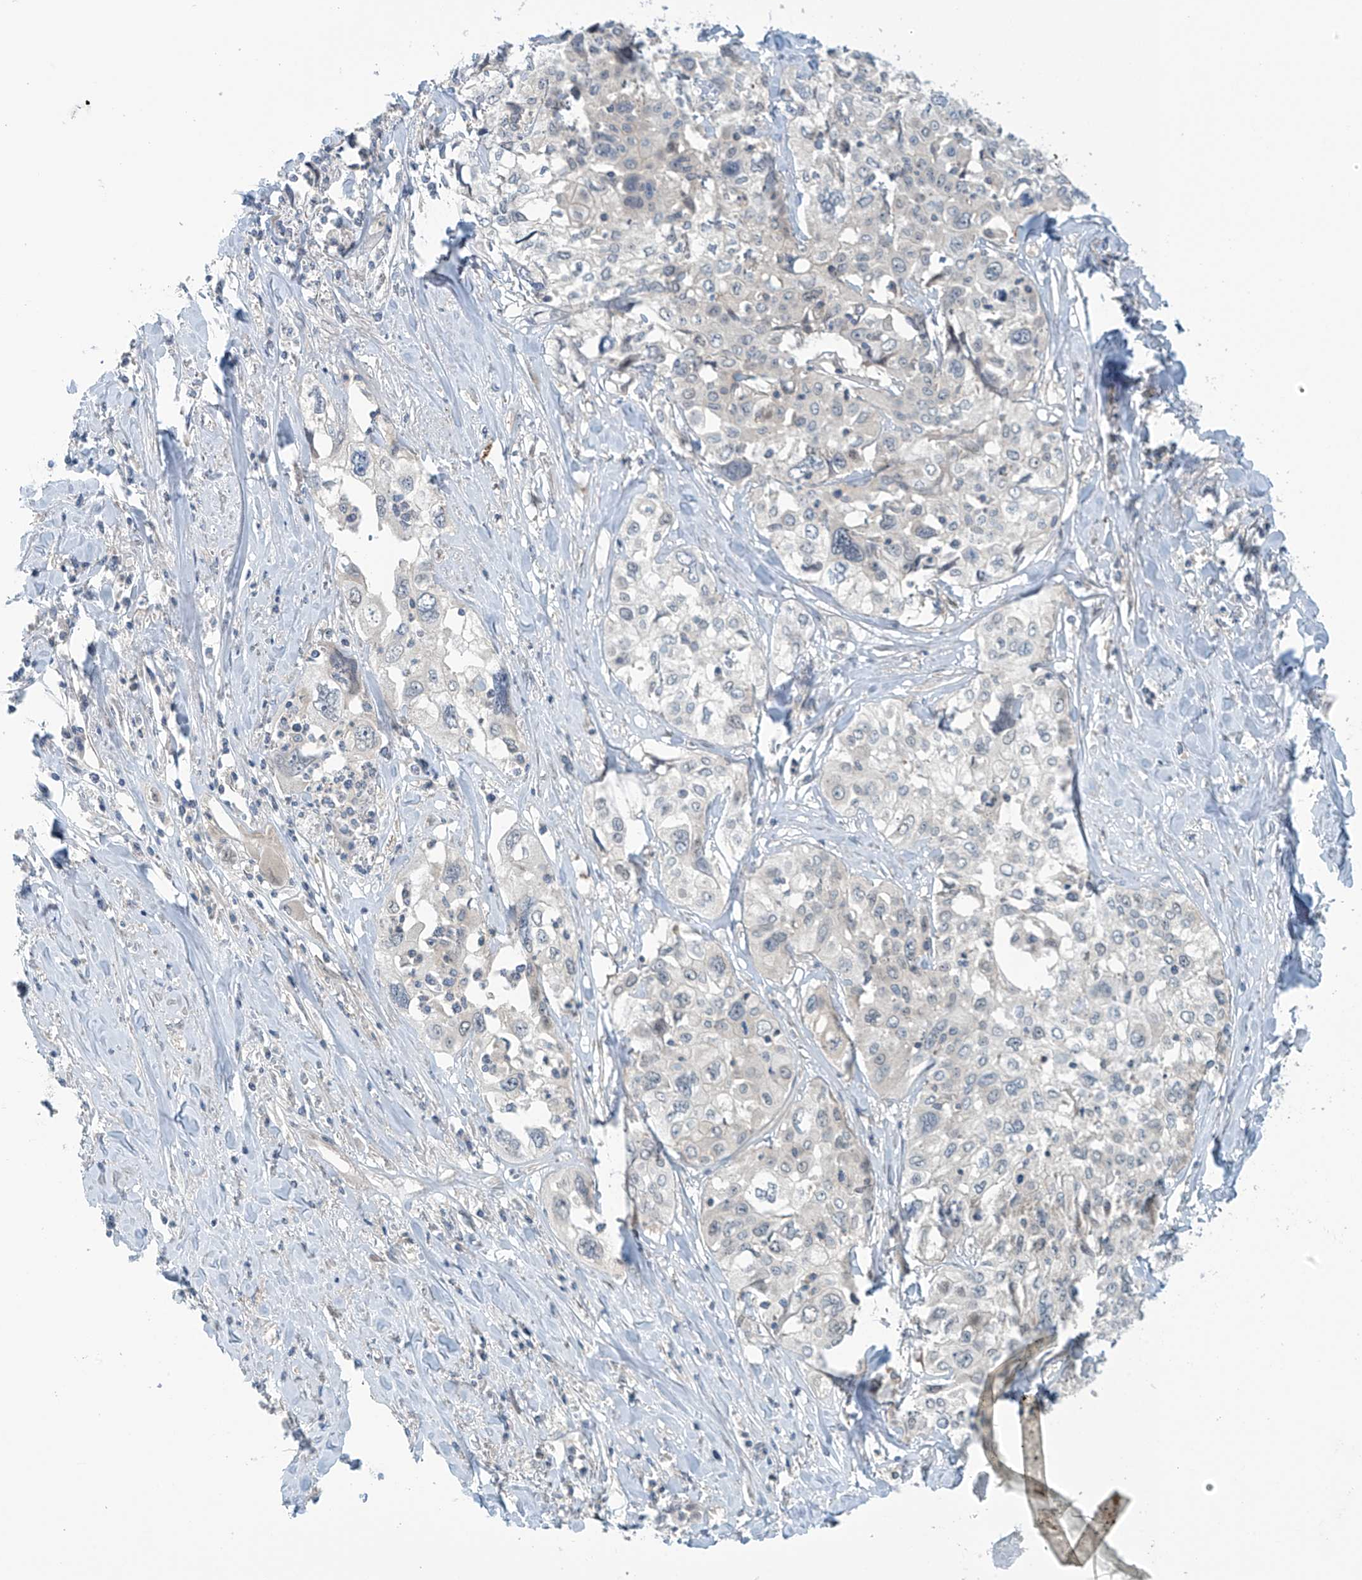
{"staining": {"intensity": "negative", "quantity": "none", "location": "none"}, "tissue": "cervical cancer", "cell_type": "Tumor cells", "image_type": "cancer", "snomed": [{"axis": "morphology", "description": "Squamous cell carcinoma, NOS"}, {"axis": "topography", "description": "Cervix"}], "caption": "Tumor cells show no significant positivity in cervical cancer (squamous cell carcinoma).", "gene": "FSD1L", "patient": {"sex": "female", "age": 31}}